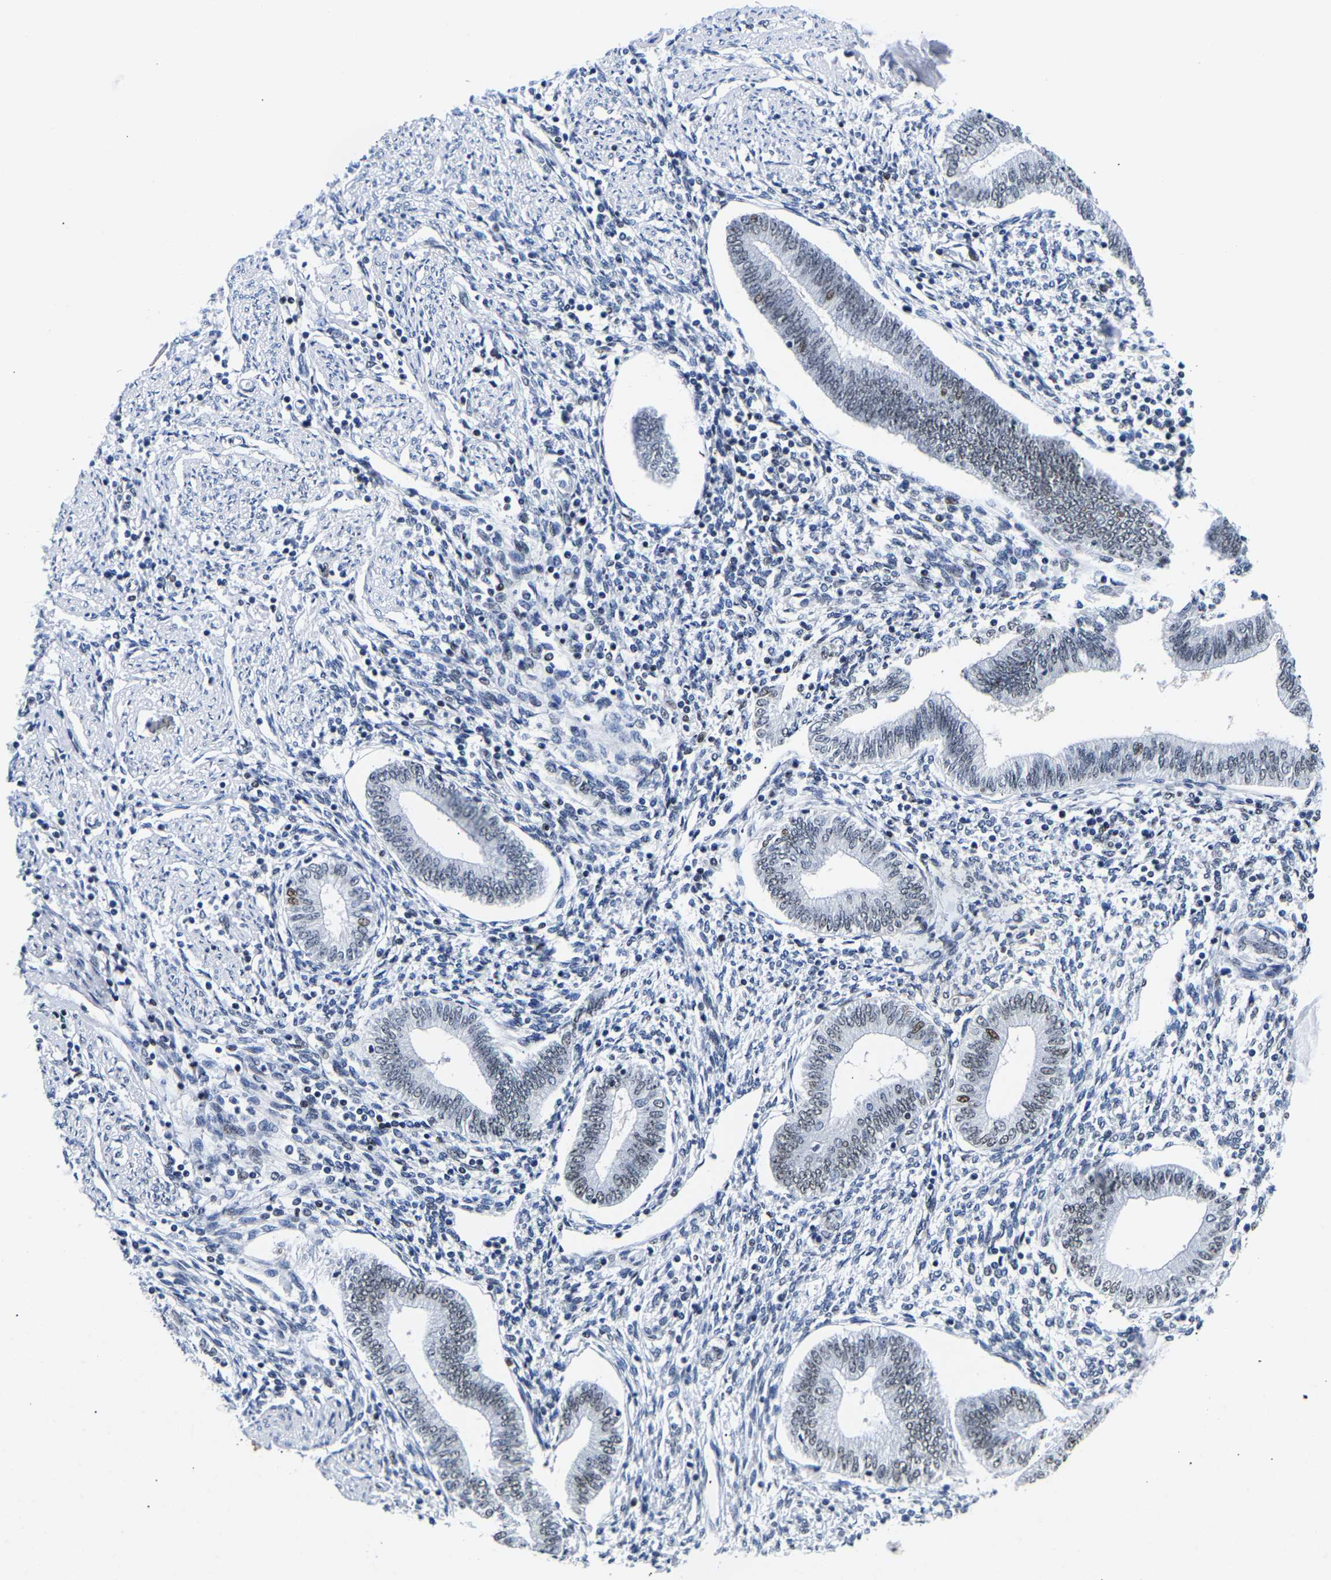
{"staining": {"intensity": "weak", "quantity": "<25%", "location": "nuclear"}, "tissue": "endometrium", "cell_type": "Cells in endometrial stroma", "image_type": "normal", "snomed": [{"axis": "morphology", "description": "Normal tissue, NOS"}, {"axis": "topography", "description": "Endometrium"}], "caption": "This photomicrograph is of unremarkable endometrium stained with immunohistochemistry to label a protein in brown with the nuclei are counter-stained blue. There is no positivity in cells in endometrial stroma.", "gene": "PTRHD1", "patient": {"sex": "female", "age": 50}}